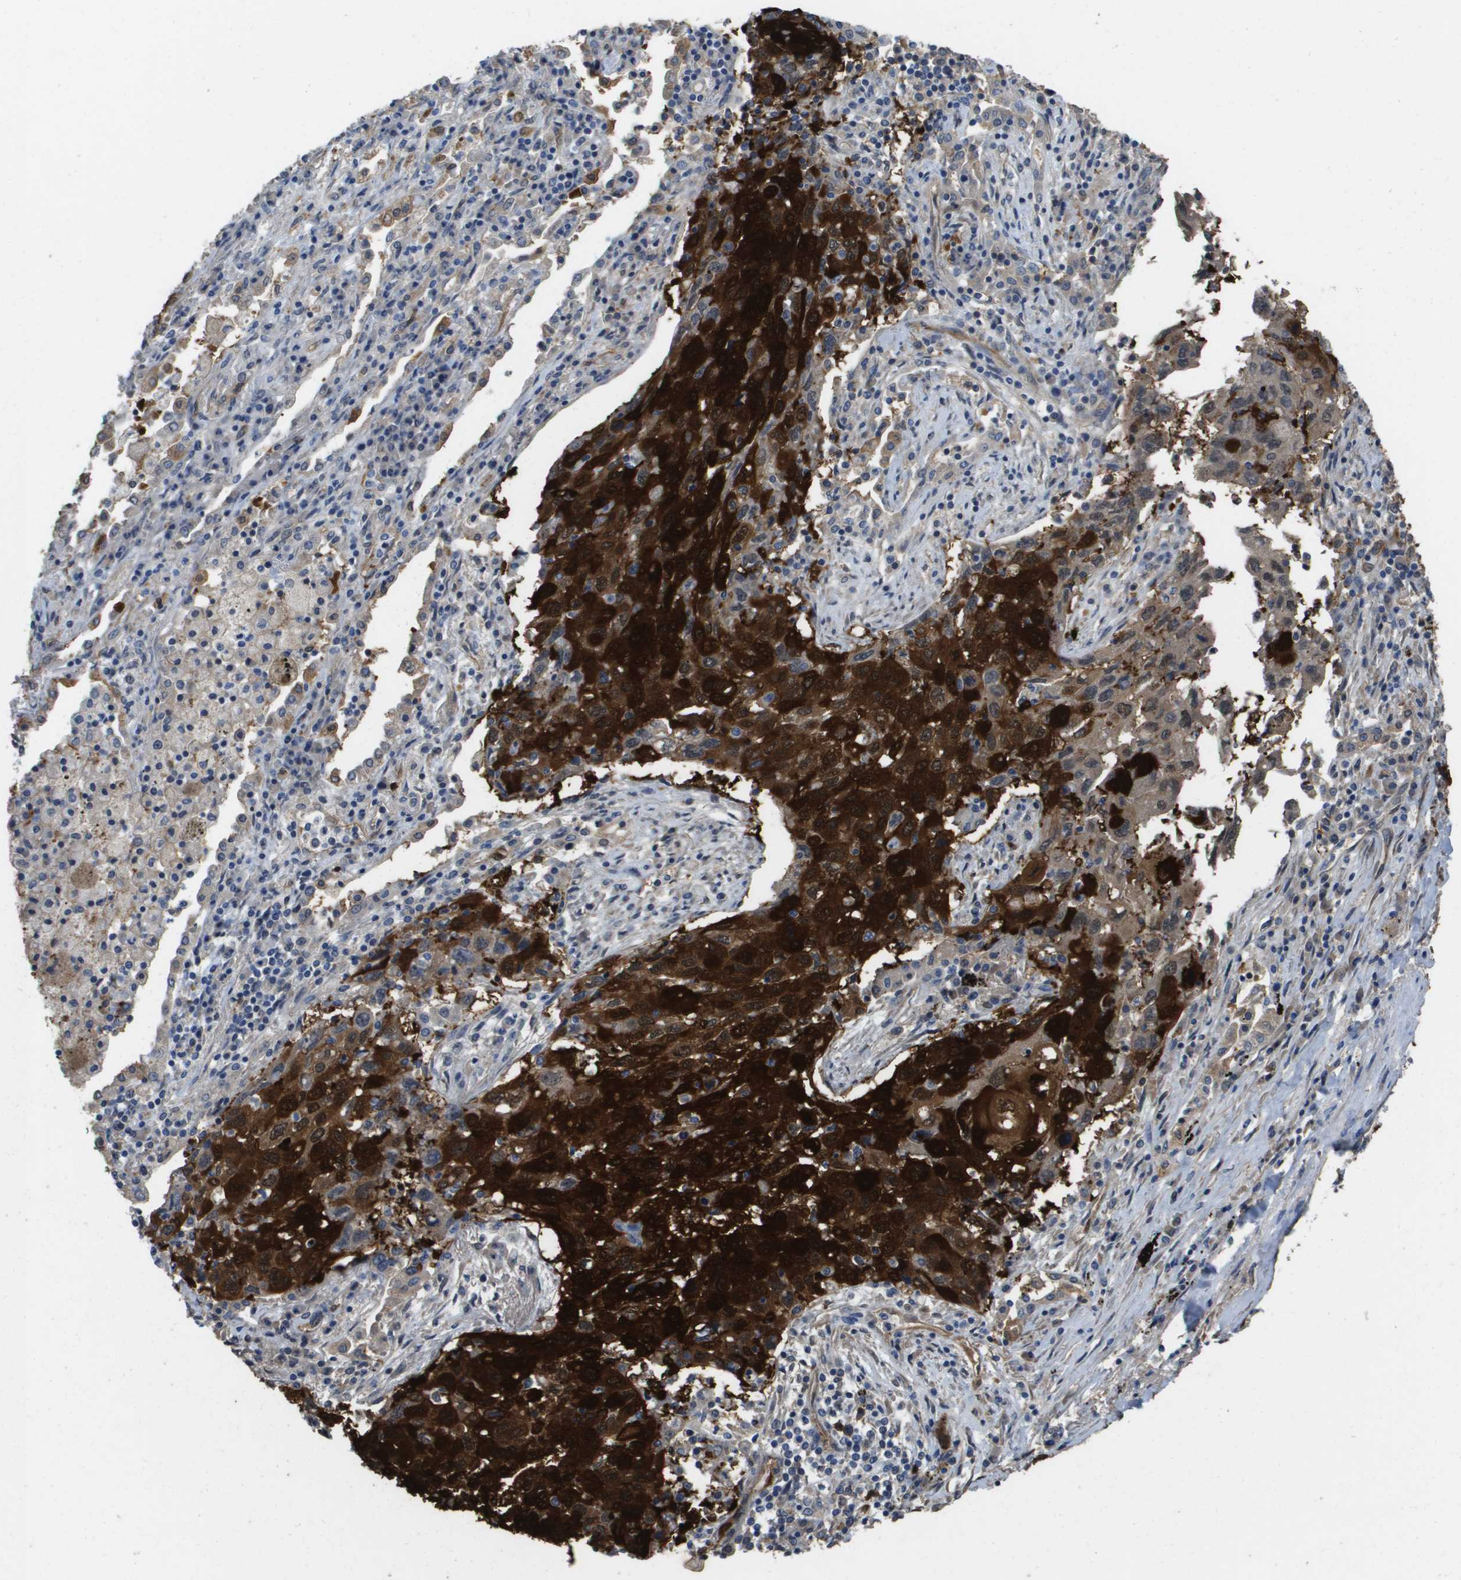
{"staining": {"intensity": "strong", "quantity": ">75%", "location": "cytoplasmic/membranous"}, "tissue": "lung cancer", "cell_type": "Tumor cells", "image_type": "cancer", "snomed": [{"axis": "morphology", "description": "Squamous cell carcinoma, NOS"}, {"axis": "topography", "description": "Lung"}], "caption": "Tumor cells reveal high levels of strong cytoplasmic/membranous staining in approximately >75% of cells in squamous cell carcinoma (lung).", "gene": "FABP5", "patient": {"sex": "female", "age": 63}}